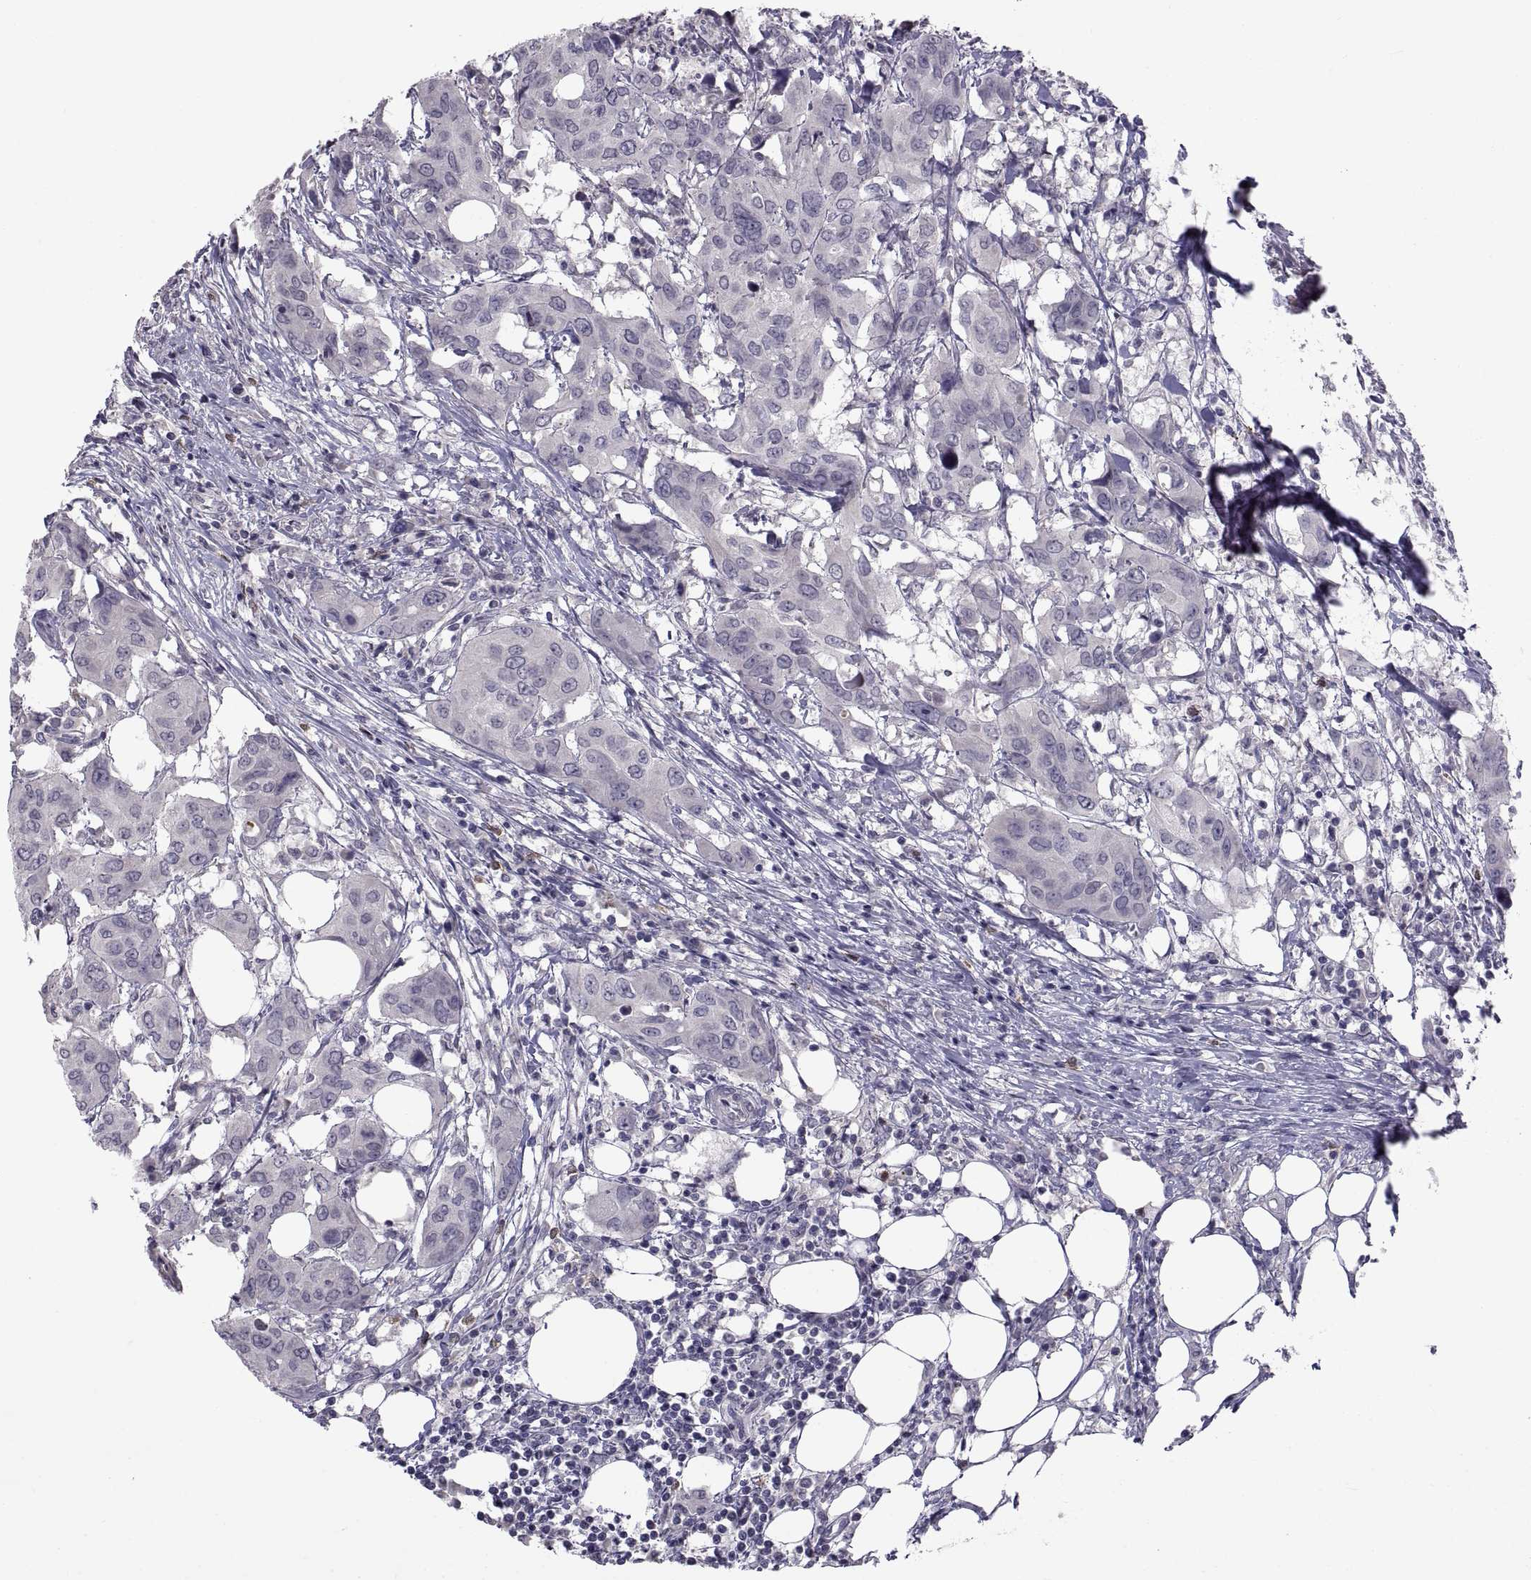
{"staining": {"intensity": "negative", "quantity": "none", "location": "none"}, "tissue": "urothelial cancer", "cell_type": "Tumor cells", "image_type": "cancer", "snomed": [{"axis": "morphology", "description": "Urothelial carcinoma, NOS"}, {"axis": "morphology", "description": "Urothelial carcinoma, High grade"}, {"axis": "topography", "description": "Urinary bladder"}], "caption": "Immunohistochemistry (IHC) histopathology image of urothelial carcinoma (high-grade) stained for a protein (brown), which reveals no positivity in tumor cells.", "gene": "NPTX2", "patient": {"sex": "male", "age": 63}}